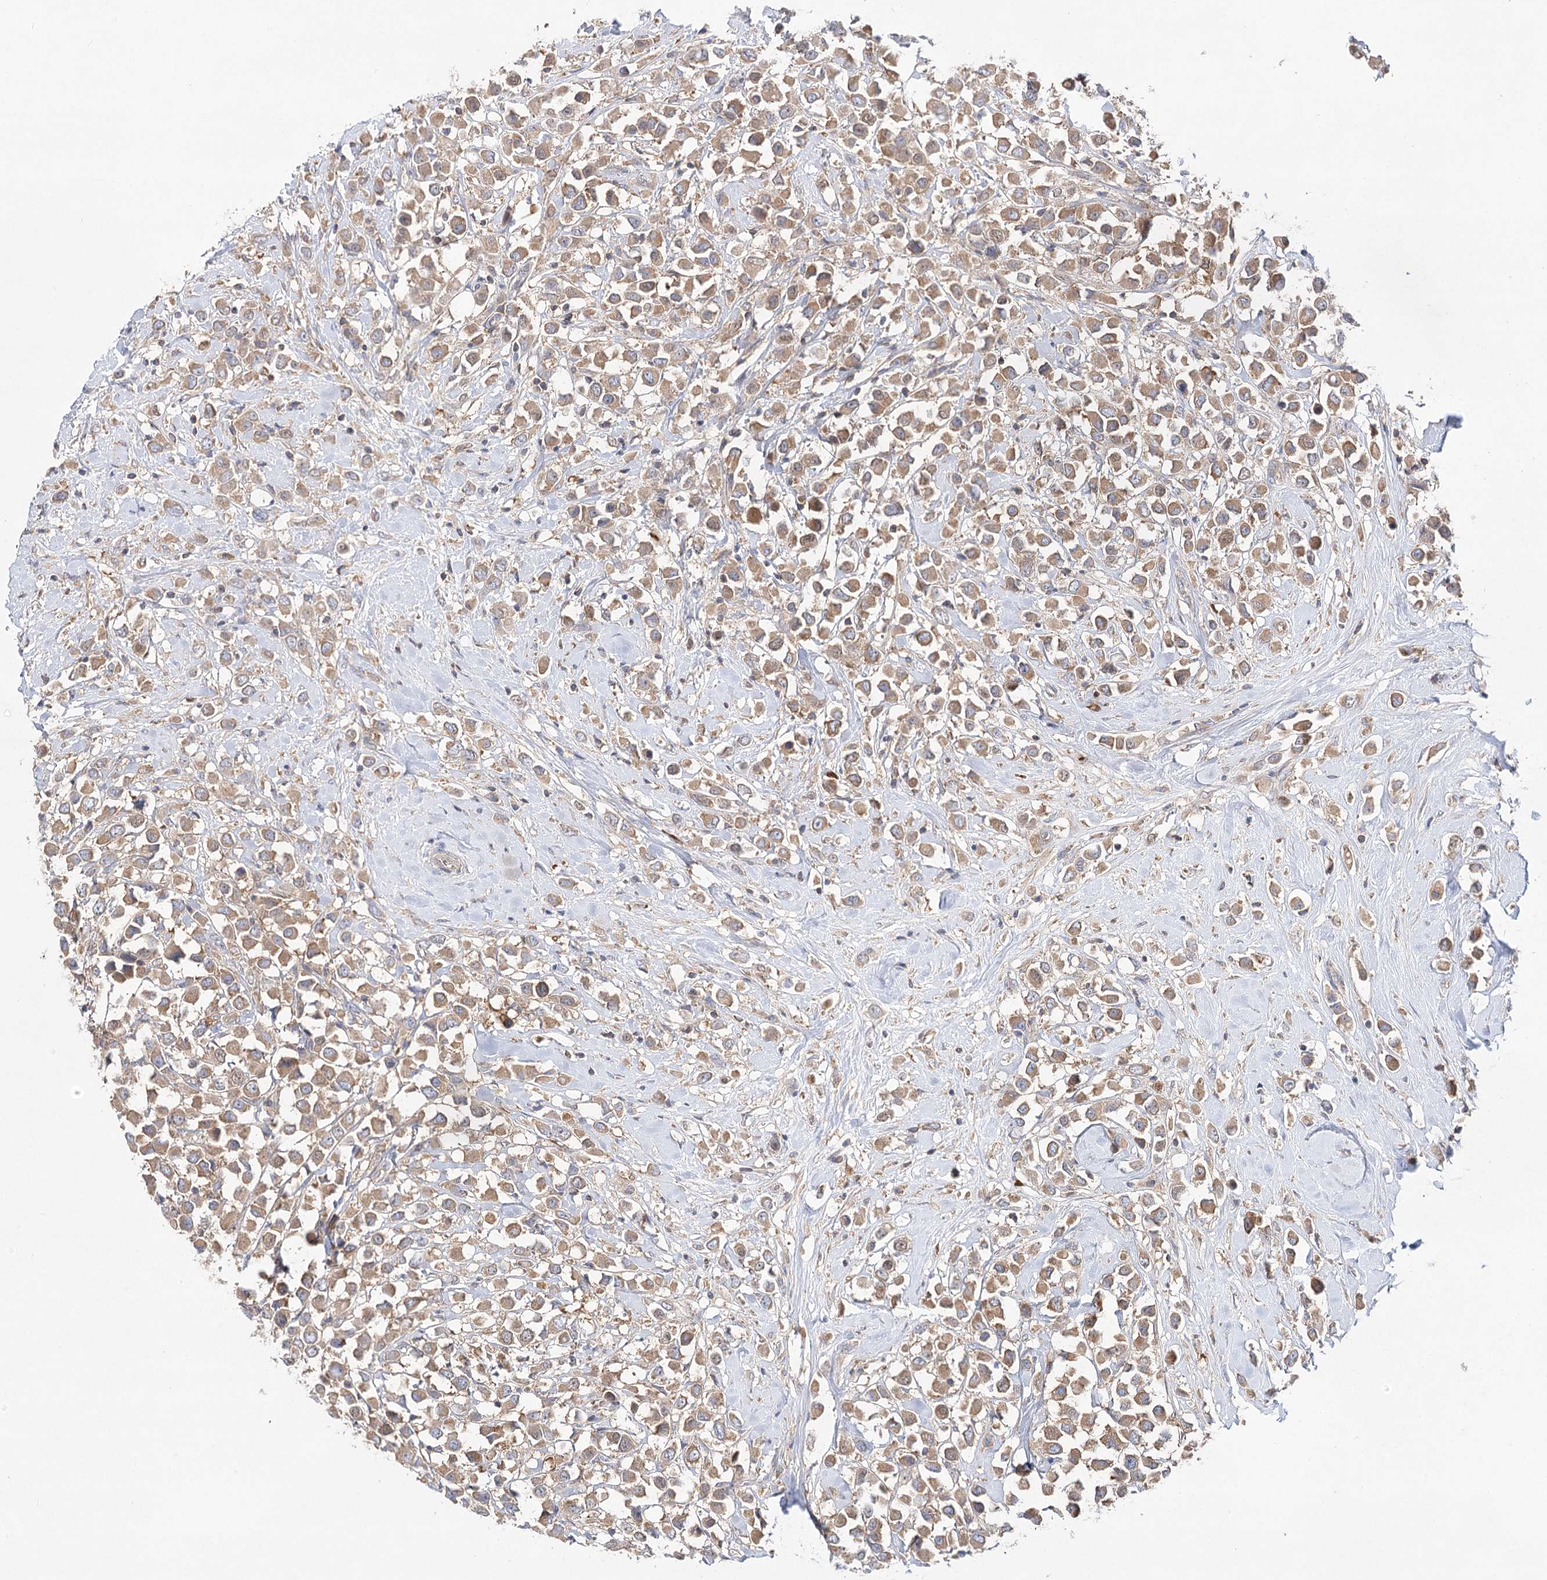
{"staining": {"intensity": "weak", "quantity": ">75%", "location": "cytoplasmic/membranous"}, "tissue": "breast cancer", "cell_type": "Tumor cells", "image_type": "cancer", "snomed": [{"axis": "morphology", "description": "Duct carcinoma"}, {"axis": "topography", "description": "Breast"}], "caption": "IHC image of neoplastic tissue: breast cancer (invasive ductal carcinoma) stained using immunohistochemistry (IHC) displays low levels of weak protein expression localized specifically in the cytoplasmic/membranous of tumor cells, appearing as a cytoplasmic/membranous brown color.", "gene": "ABRAXAS2", "patient": {"sex": "female", "age": 61}}